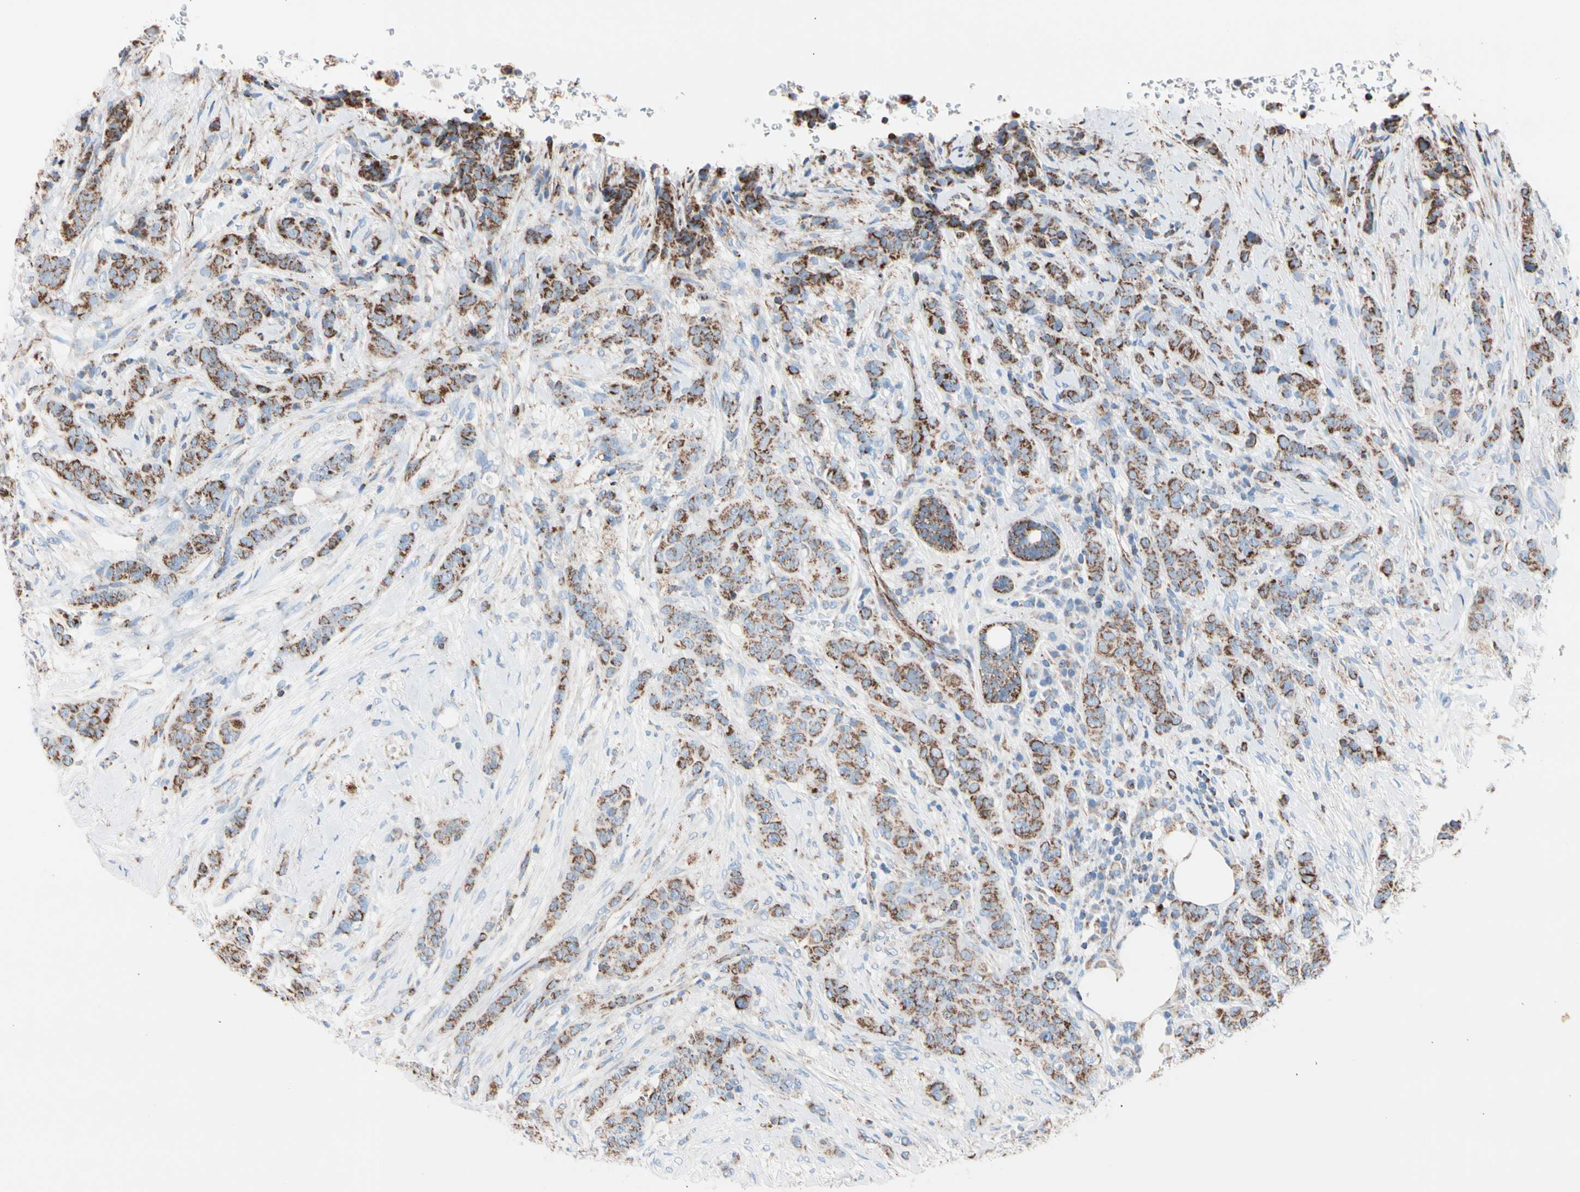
{"staining": {"intensity": "strong", "quantity": ">75%", "location": "cytoplasmic/membranous"}, "tissue": "breast cancer", "cell_type": "Tumor cells", "image_type": "cancer", "snomed": [{"axis": "morphology", "description": "Duct carcinoma"}, {"axis": "topography", "description": "Breast"}], "caption": "The histopathology image reveals immunohistochemical staining of breast invasive ductal carcinoma. There is strong cytoplasmic/membranous staining is identified in about >75% of tumor cells. The staining is performed using DAB brown chromogen to label protein expression. The nuclei are counter-stained blue using hematoxylin.", "gene": "HK1", "patient": {"sex": "female", "age": 40}}